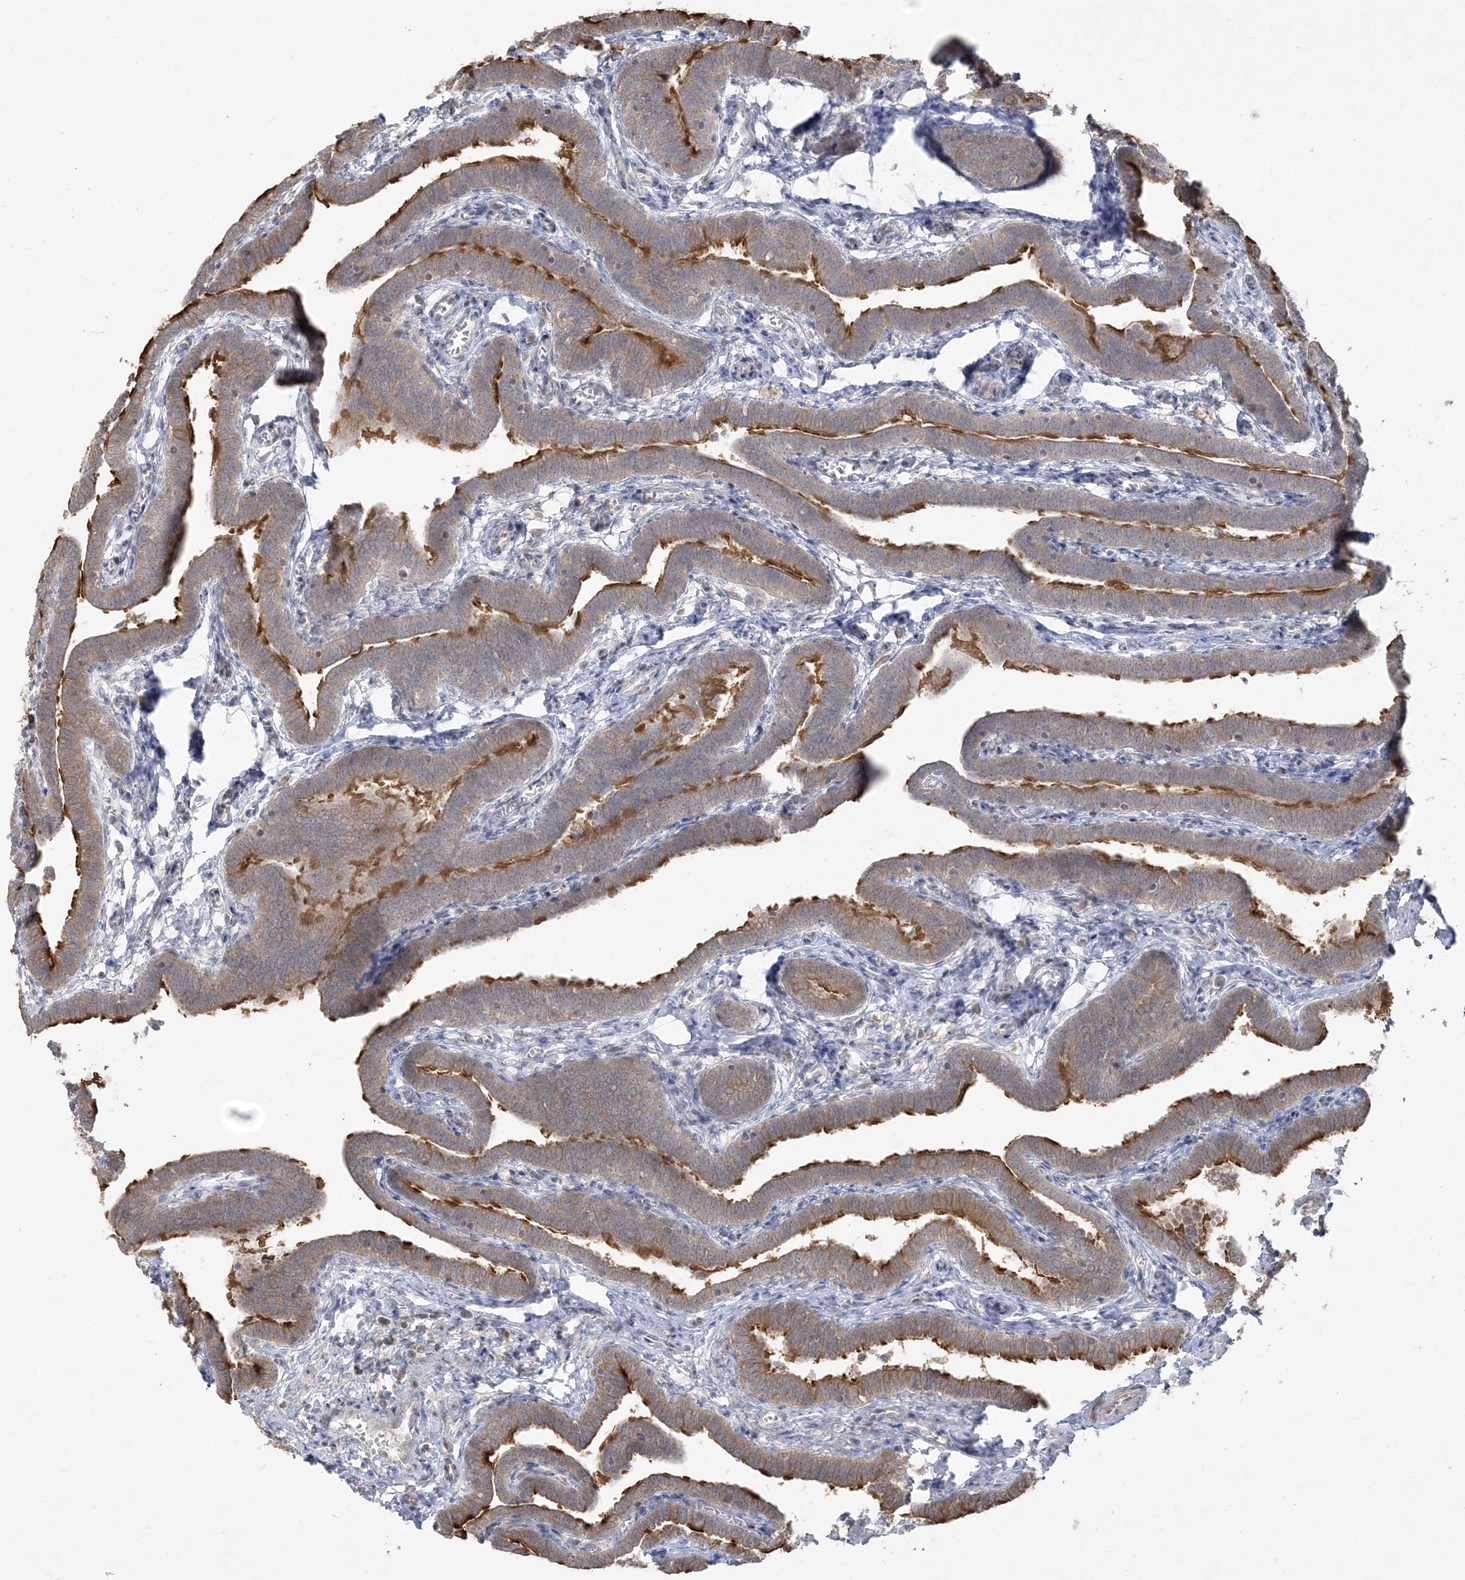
{"staining": {"intensity": "strong", "quantity": "25%-75%", "location": "cytoplasmic/membranous"}, "tissue": "fallopian tube", "cell_type": "Glandular cells", "image_type": "normal", "snomed": [{"axis": "morphology", "description": "Normal tissue, NOS"}, {"axis": "topography", "description": "Fallopian tube"}], "caption": "Immunohistochemistry histopathology image of normal fallopian tube stained for a protein (brown), which demonstrates high levels of strong cytoplasmic/membranous staining in about 25%-75% of glandular cells.", "gene": "ZC3H6", "patient": {"sex": "female", "age": 36}}